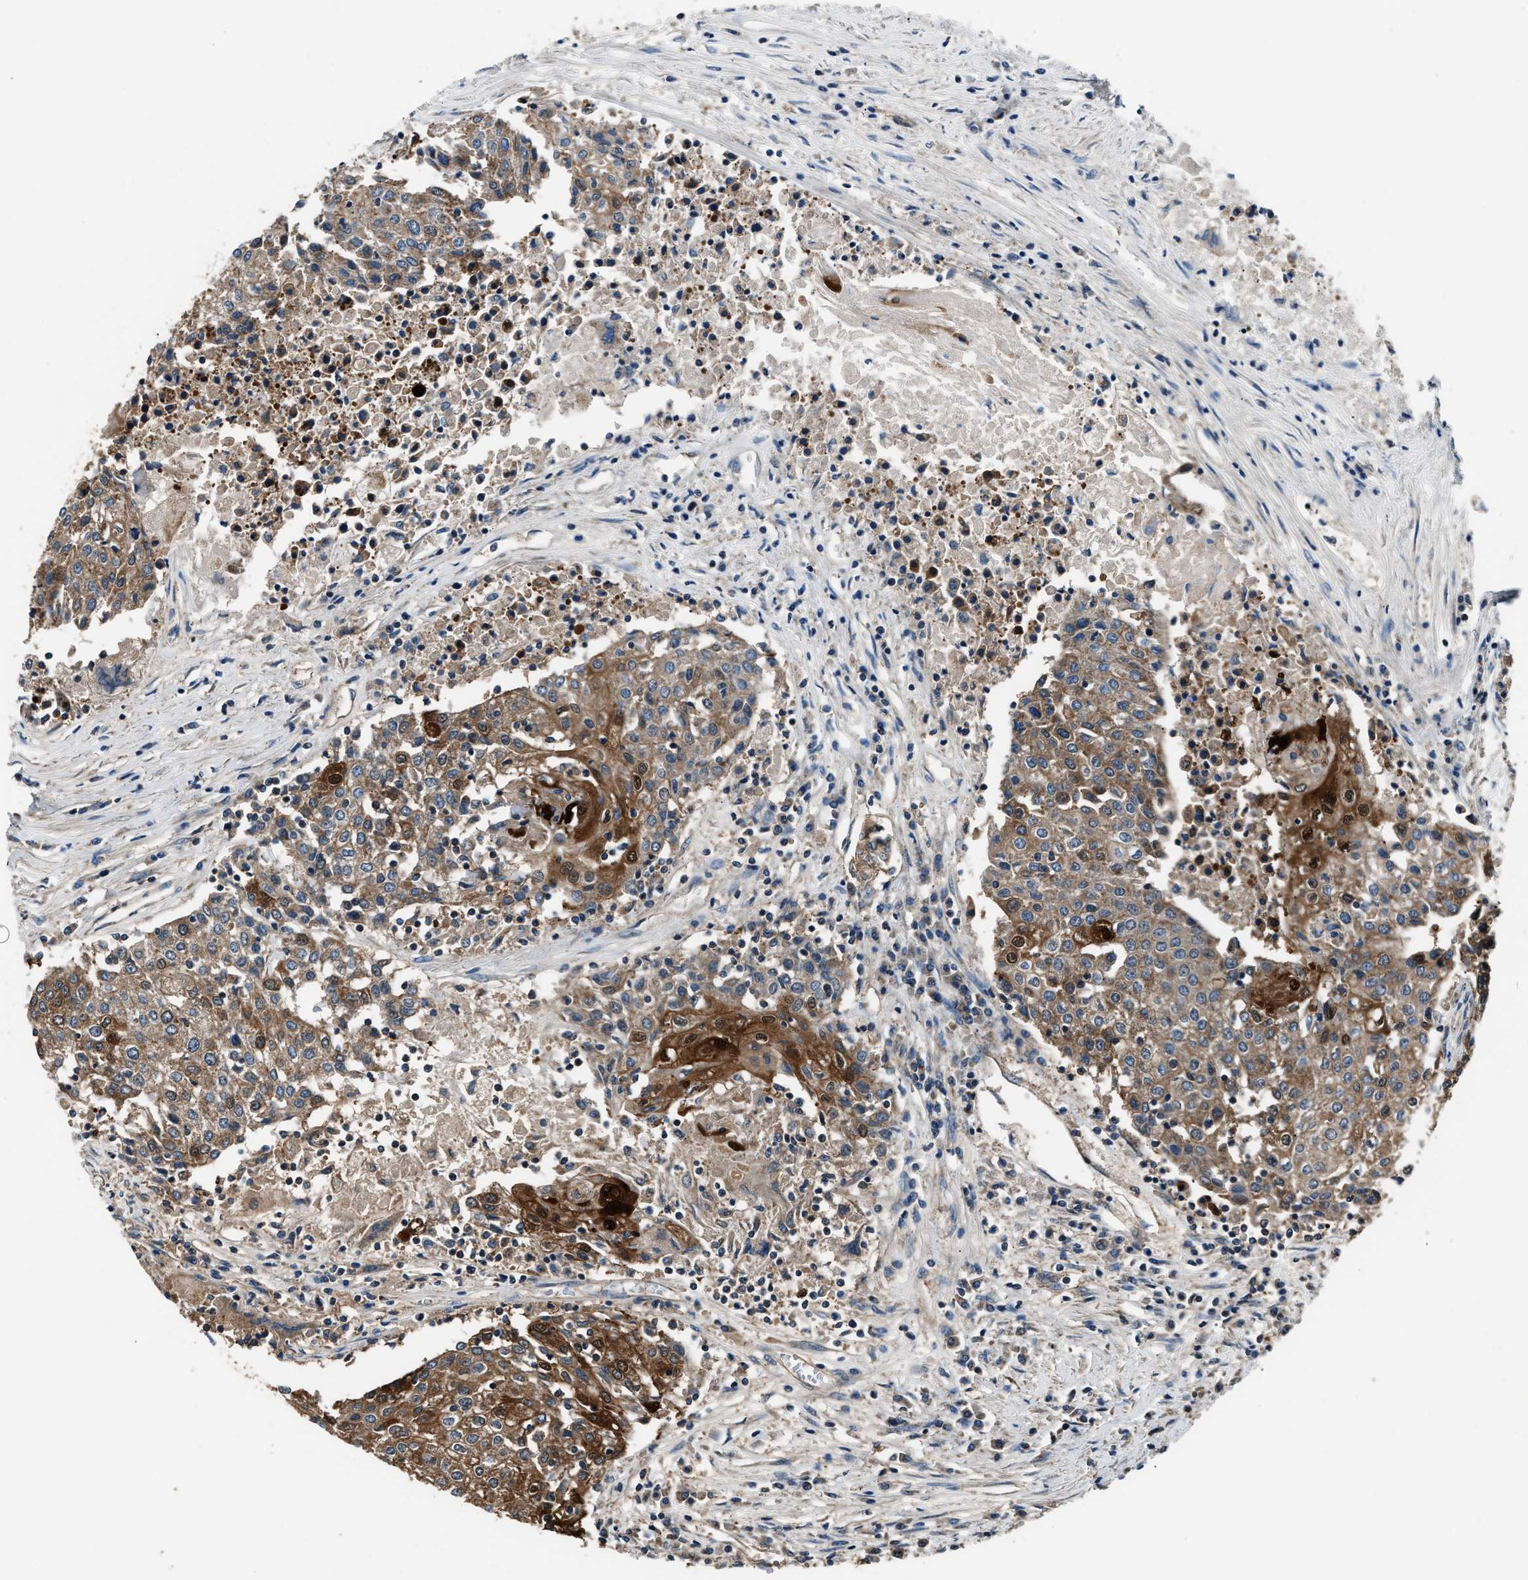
{"staining": {"intensity": "moderate", "quantity": ">75%", "location": "cytoplasmic/membranous"}, "tissue": "urothelial cancer", "cell_type": "Tumor cells", "image_type": "cancer", "snomed": [{"axis": "morphology", "description": "Urothelial carcinoma, High grade"}, {"axis": "topography", "description": "Urinary bladder"}], "caption": "Protein staining of urothelial cancer tissue demonstrates moderate cytoplasmic/membranous staining in approximately >75% of tumor cells.", "gene": "GGCT", "patient": {"sex": "female", "age": 85}}